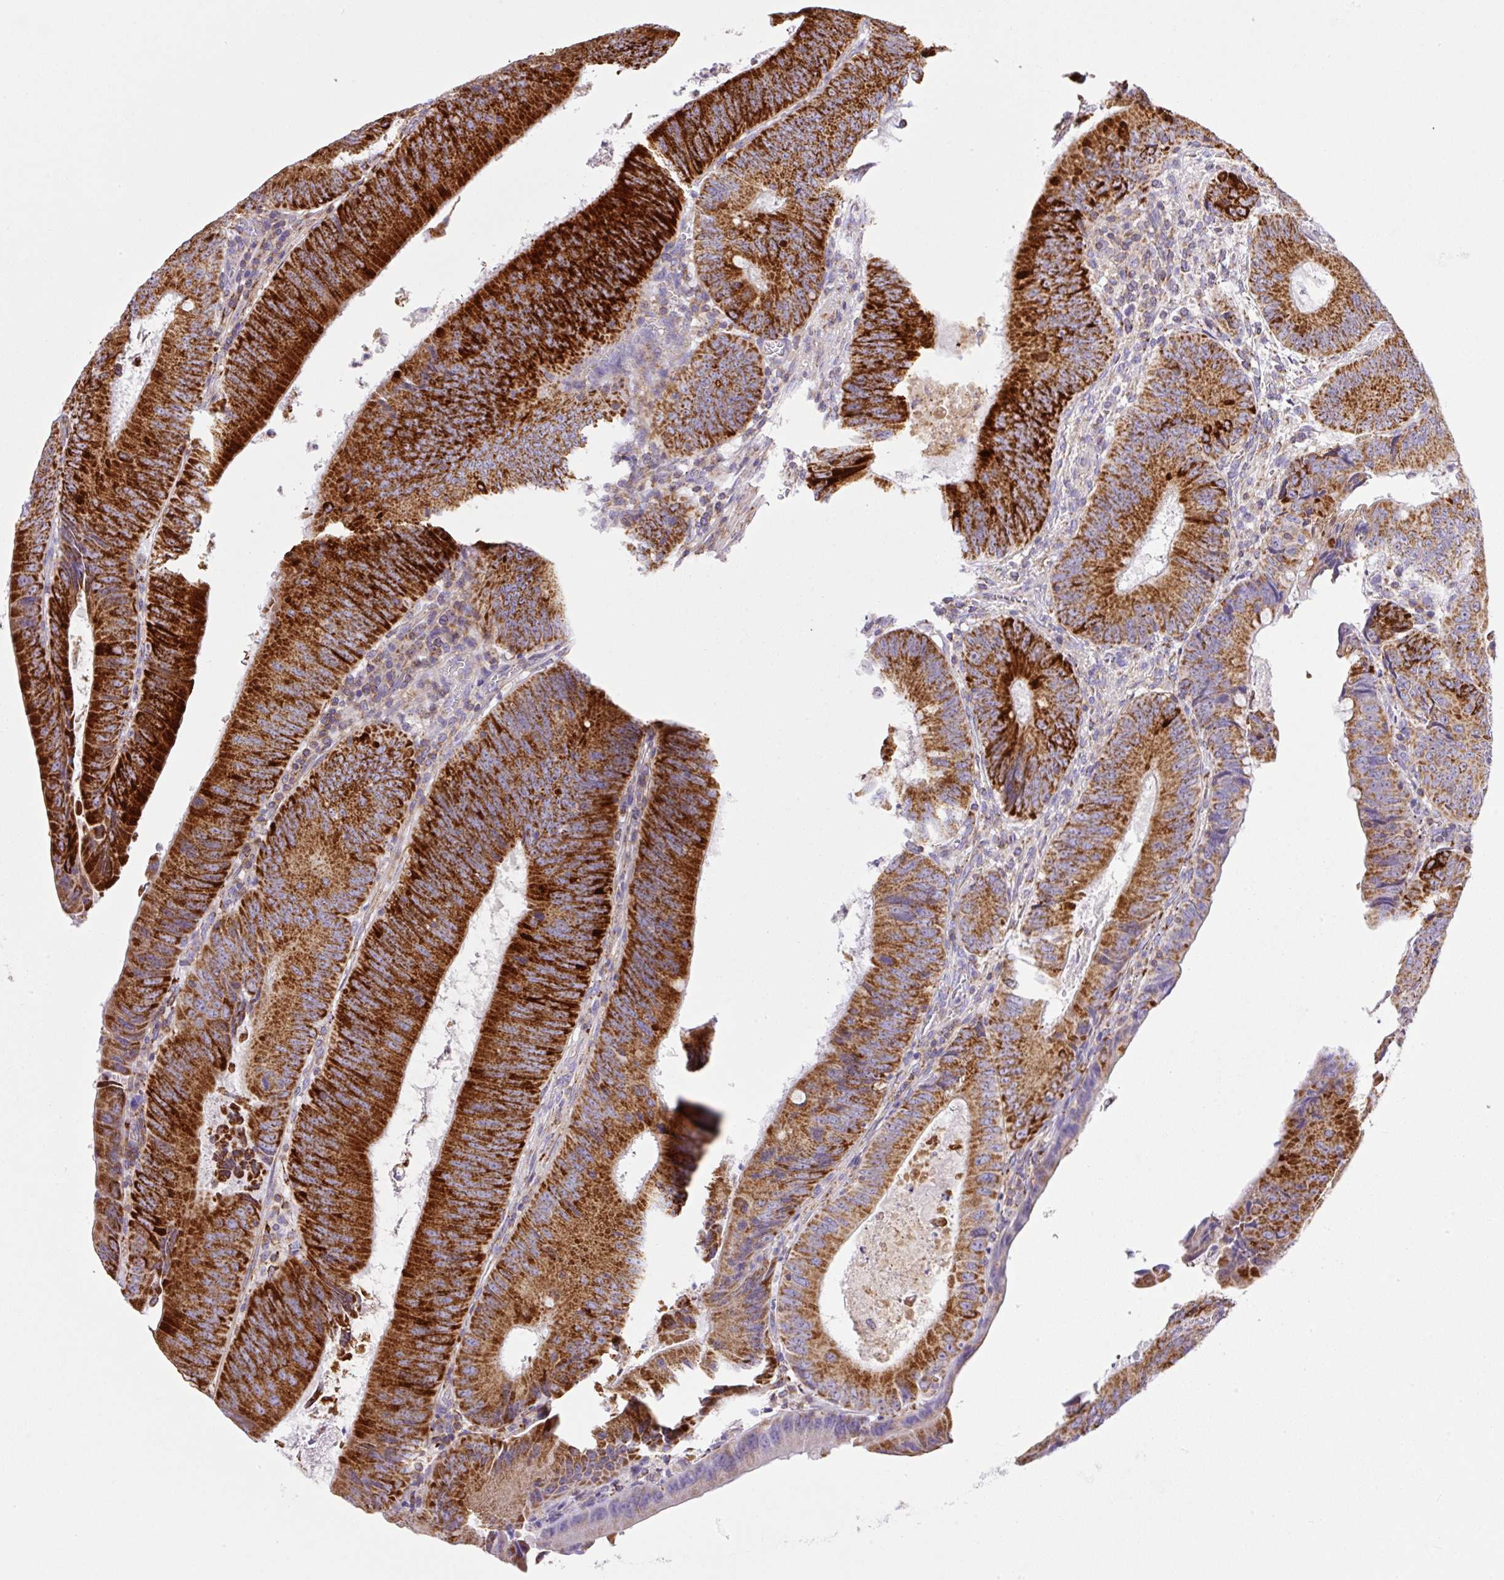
{"staining": {"intensity": "strong", "quantity": ">75%", "location": "cytoplasmic/membranous"}, "tissue": "colorectal cancer", "cell_type": "Tumor cells", "image_type": "cancer", "snomed": [{"axis": "morphology", "description": "Adenocarcinoma, NOS"}, {"axis": "topography", "description": "Rectum"}], "caption": "Immunohistochemical staining of colorectal adenocarcinoma displays high levels of strong cytoplasmic/membranous protein staining in approximately >75% of tumor cells.", "gene": "NF1", "patient": {"sex": "female", "age": 72}}